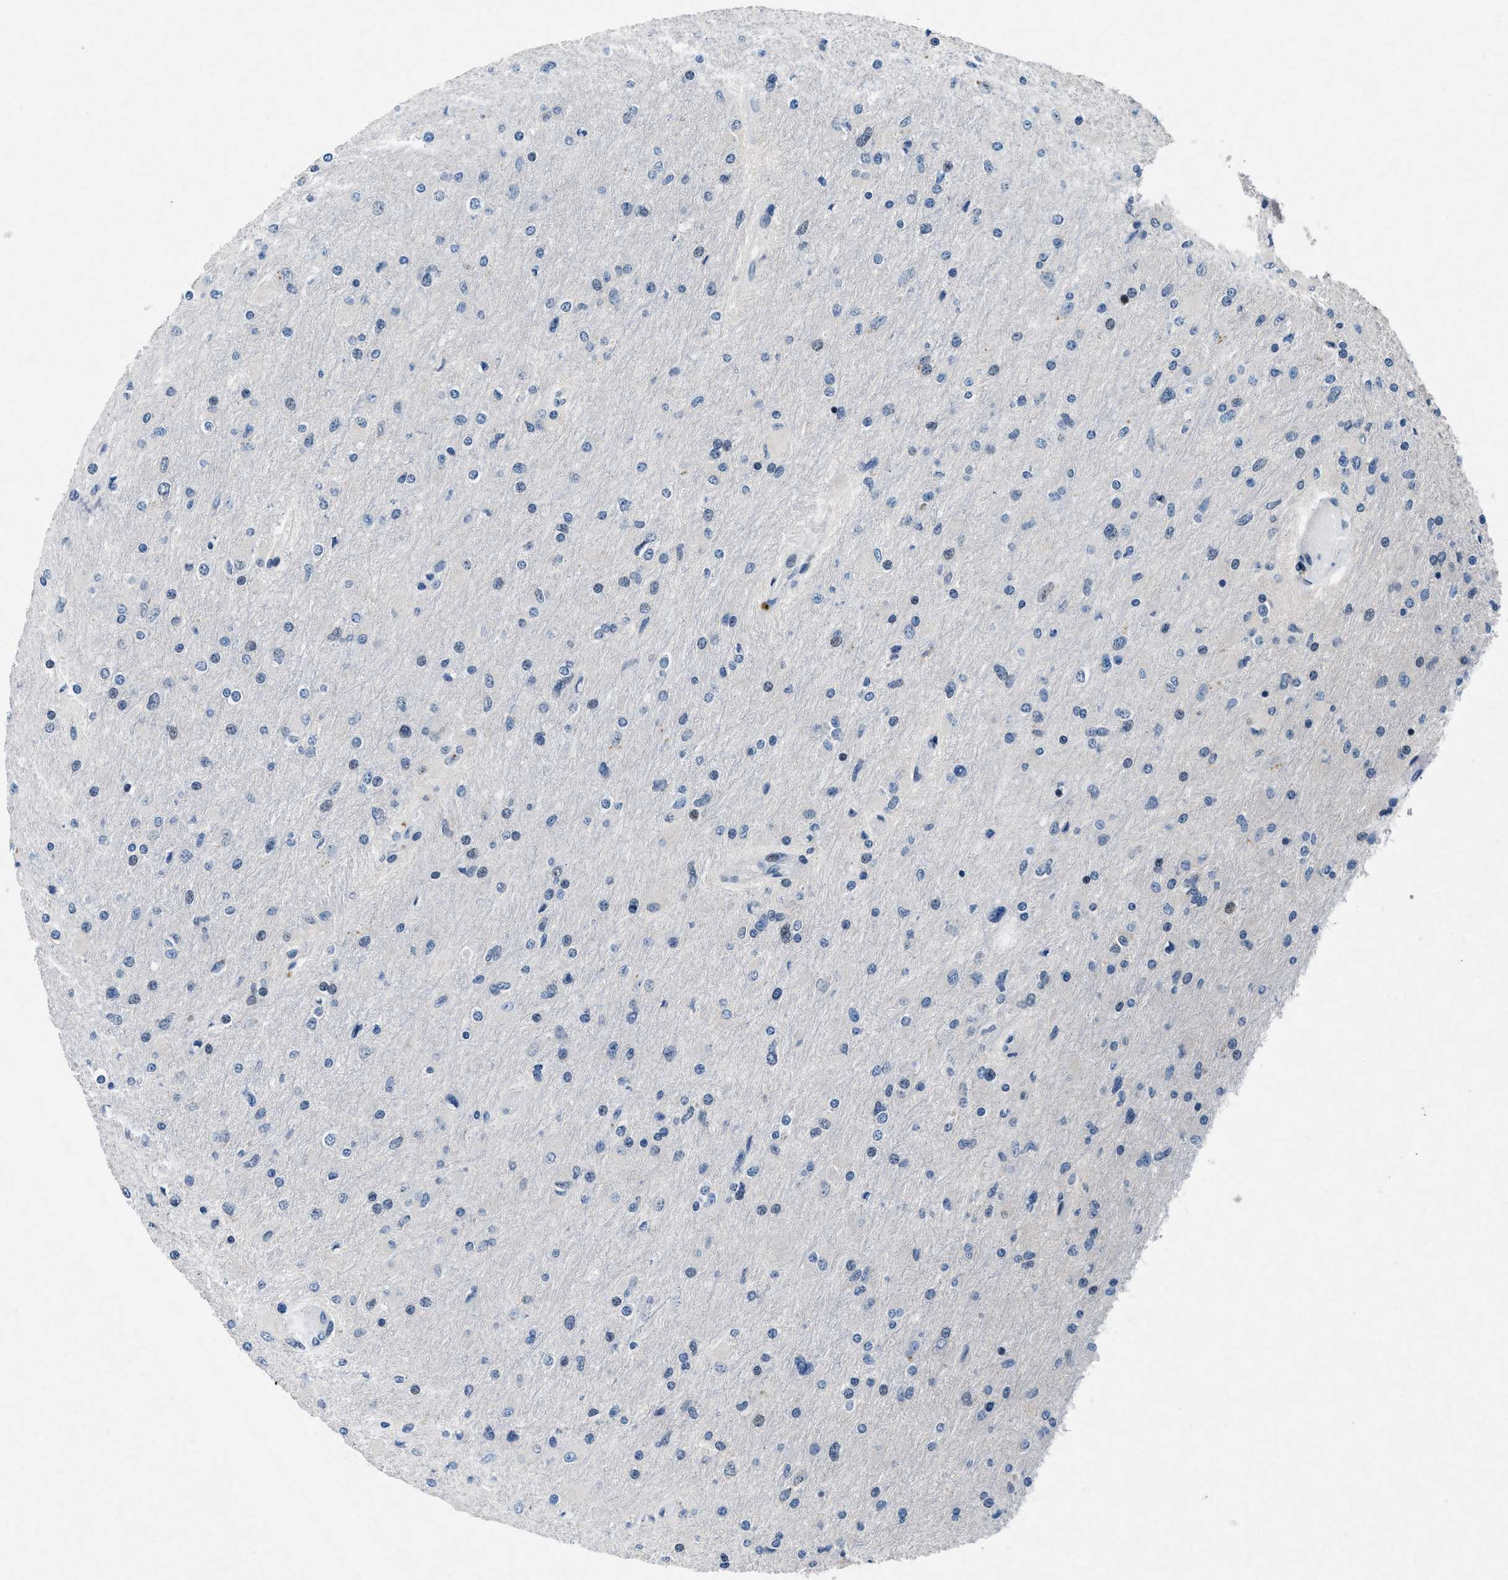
{"staining": {"intensity": "weak", "quantity": "<25%", "location": "cytoplasmic/membranous"}, "tissue": "glioma", "cell_type": "Tumor cells", "image_type": "cancer", "snomed": [{"axis": "morphology", "description": "Glioma, malignant, High grade"}, {"axis": "topography", "description": "Cerebral cortex"}], "caption": "Immunohistochemical staining of malignant high-grade glioma displays no significant positivity in tumor cells. (Stains: DAB (3,3'-diaminobenzidine) immunohistochemistry (IHC) with hematoxylin counter stain, Microscopy: brightfield microscopy at high magnification).", "gene": "PHLDA1", "patient": {"sex": "female", "age": 36}}